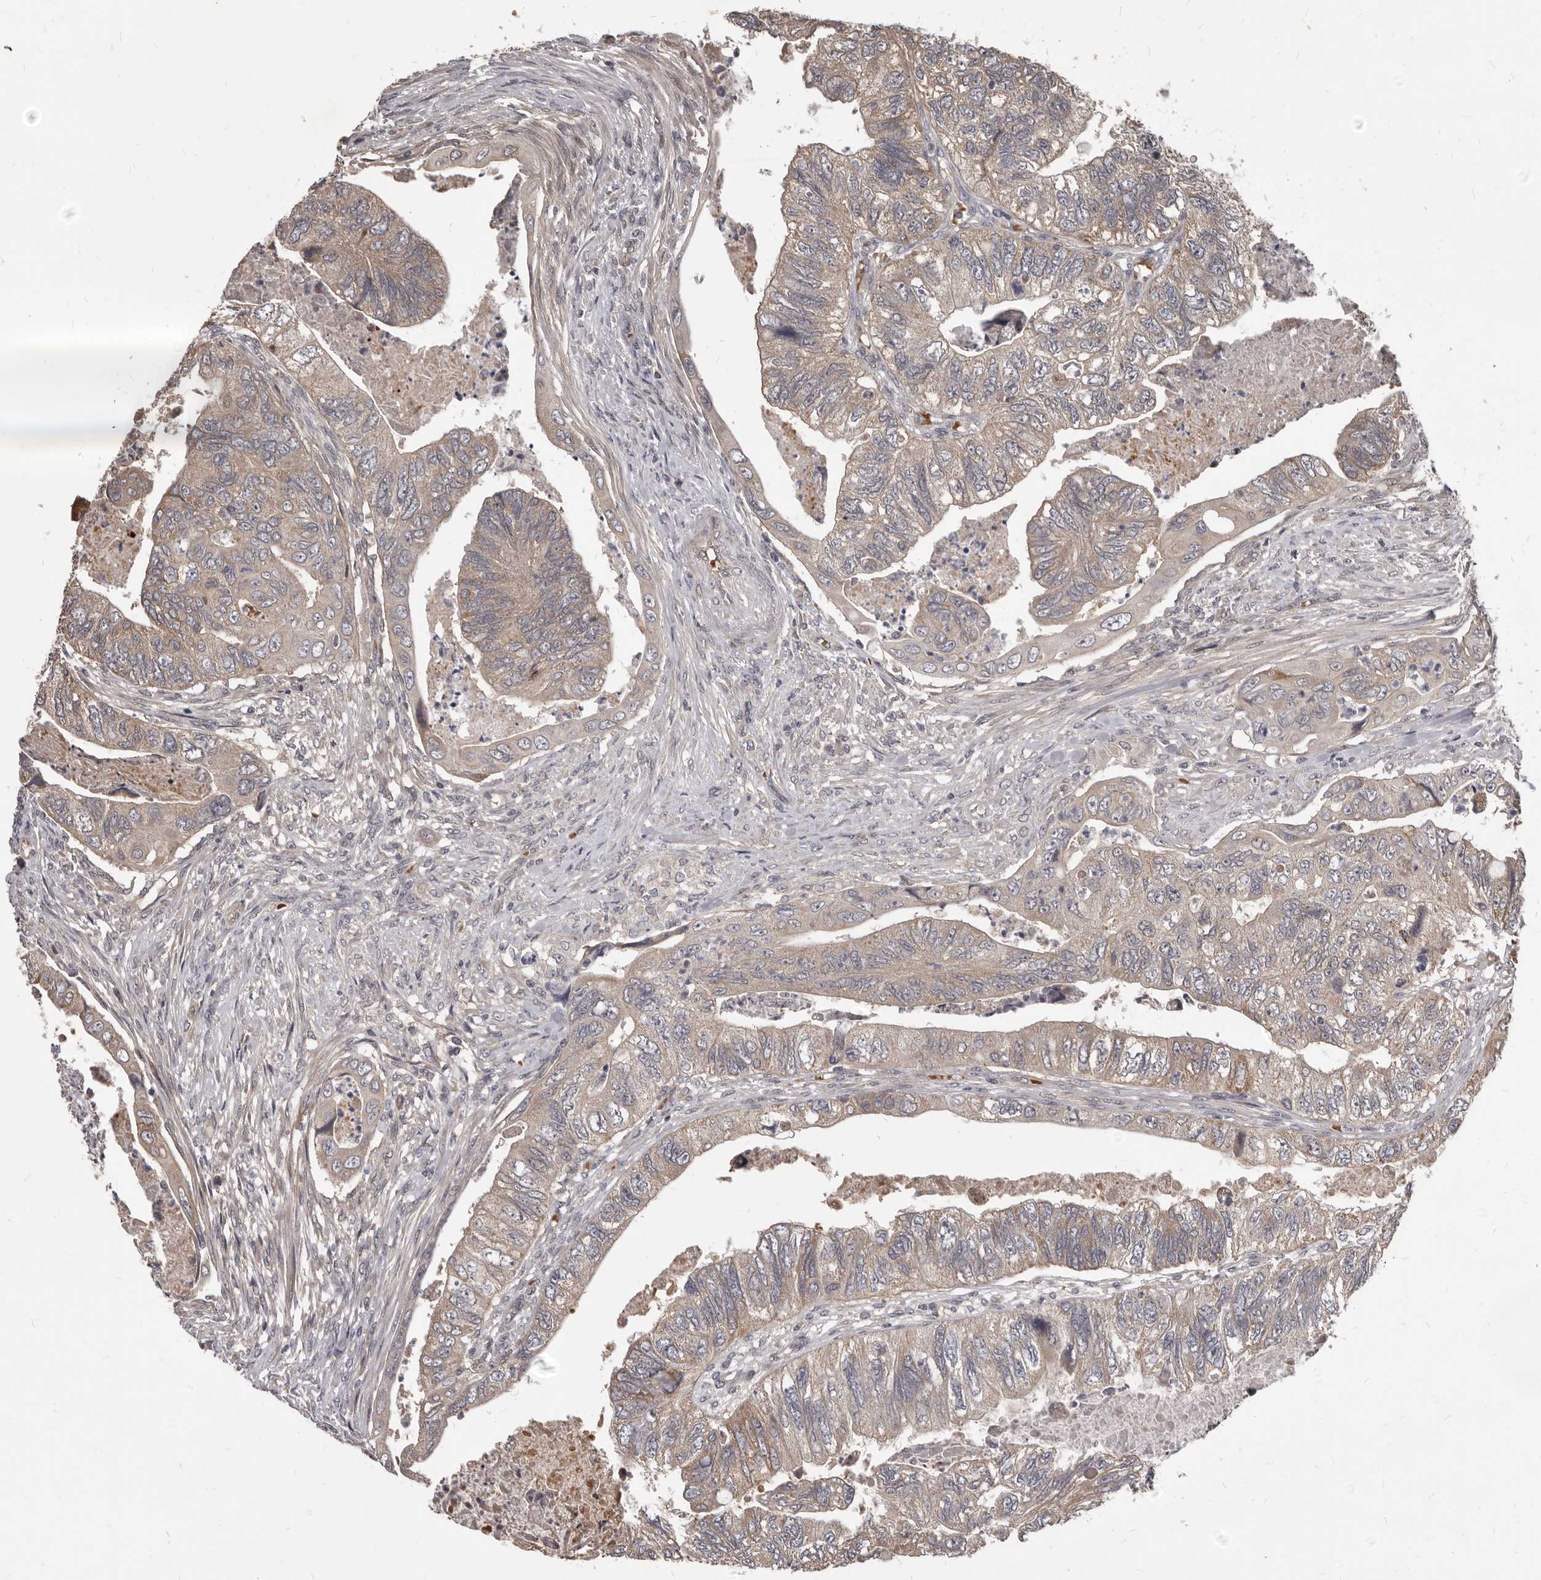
{"staining": {"intensity": "weak", "quantity": "25%-75%", "location": "cytoplasmic/membranous"}, "tissue": "colorectal cancer", "cell_type": "Tumor cells", "image_type": "cancer", "snomed": [{"axis": "morphology", "description": "Adenocarcinoma, NOS"}, {"axis": "topography", "description": "Rectum"}], "caption": "Immunohistochemistry of colorectal cancer (adenocarcinoma) shows low levels of weak cytoplasmic/membranous expression in about 25%-75% of tumor cells.", "gene": "GABPB2", "patient": {"sex": "male", "age": 63}}